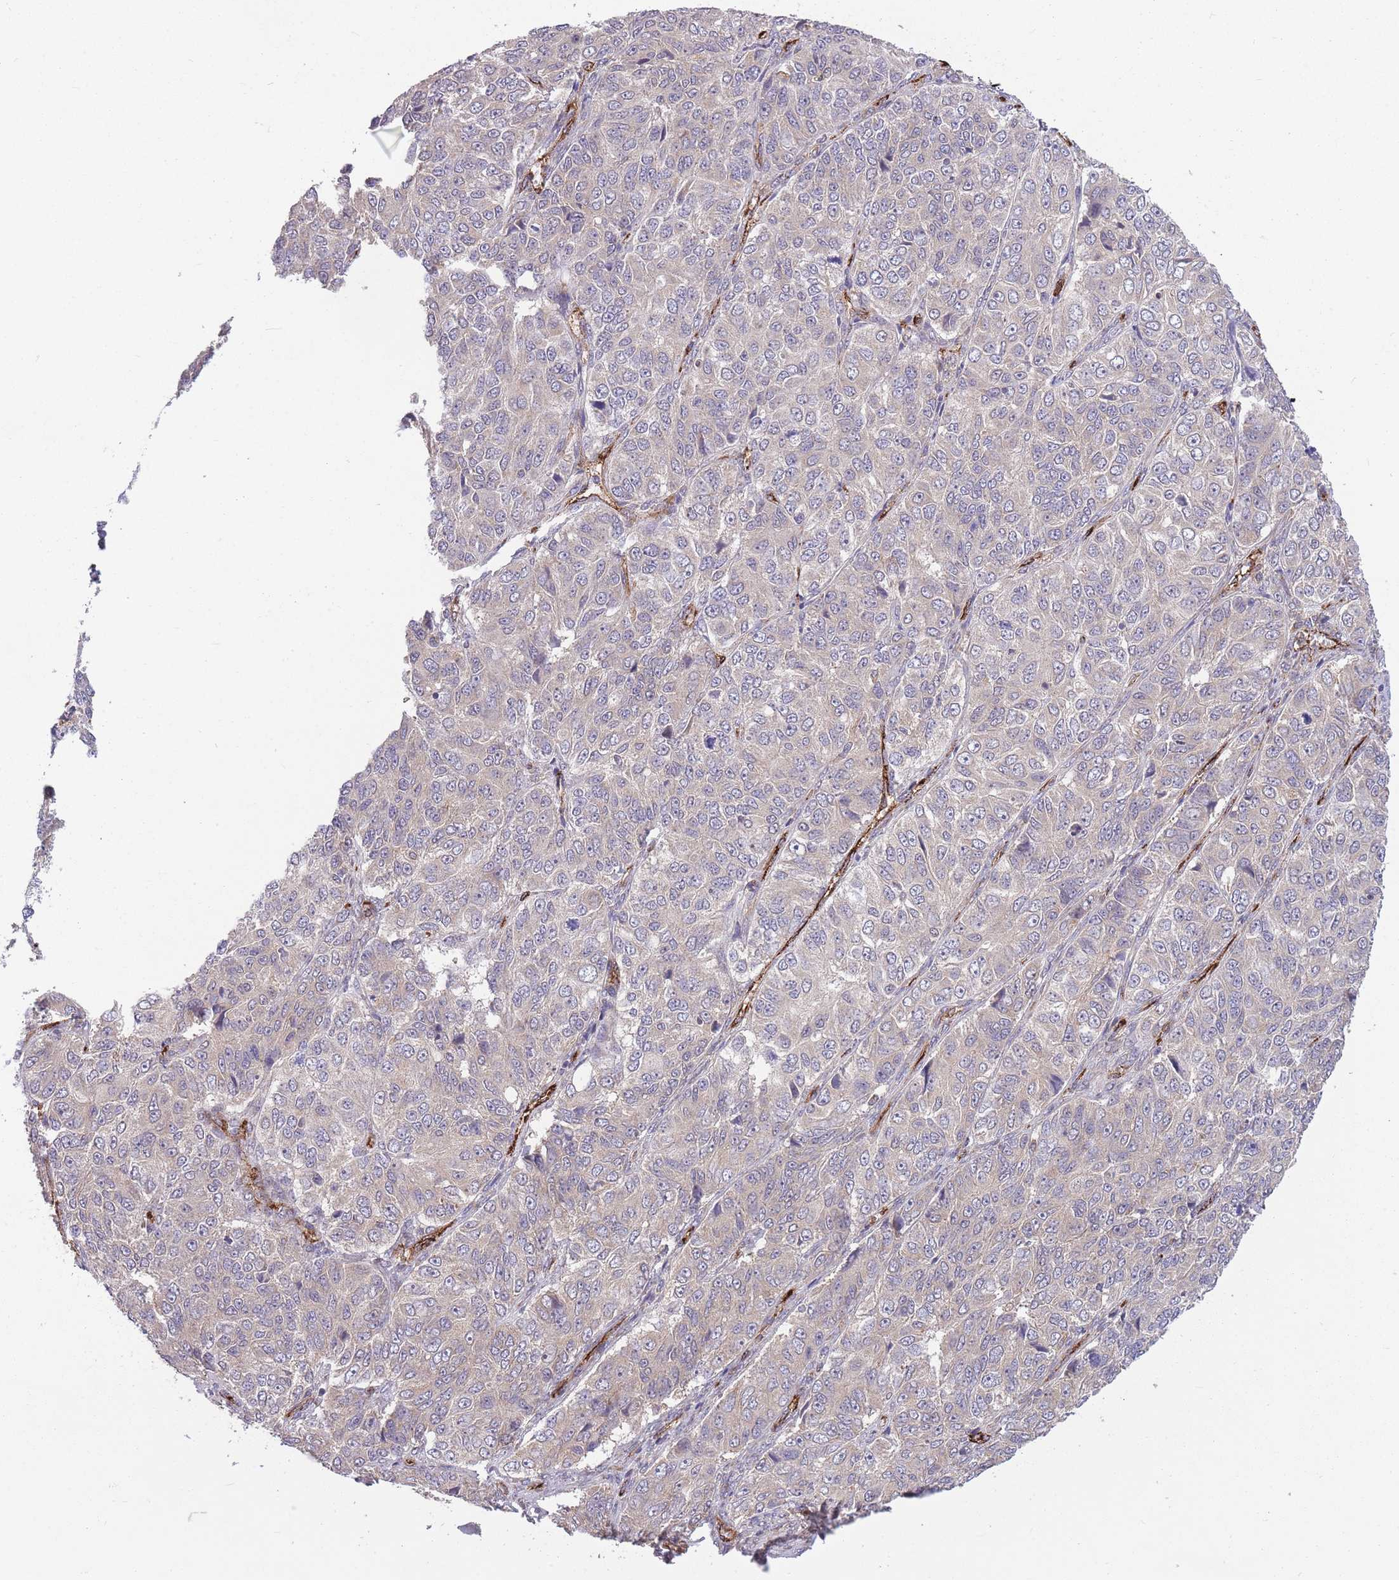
{"staining": {"intensity": "negative", "quantity": "none", "location": "none"}, "tissue": "ovarian cancer", "cell_type": "Tumor cells", "image_type": "cancer", "snomed": [{"axis": "morphology", "description": "Carcinoma, endometroid"}, {"axis": "topography", "description": "Ovary"}], "caption": "Immunohistochemistry (IHC) micrograph of neoplastic tissue: human endometroid carcinoma (ovarian) stained with DAB (3,3'-diaminobenzidine) exhibits no significant protein staining in tumor cells. (Brightfield microscopy of DAB IHC at high magnification).", "gene": "CISH", "patient": {"sex": "female", "age": 51}}